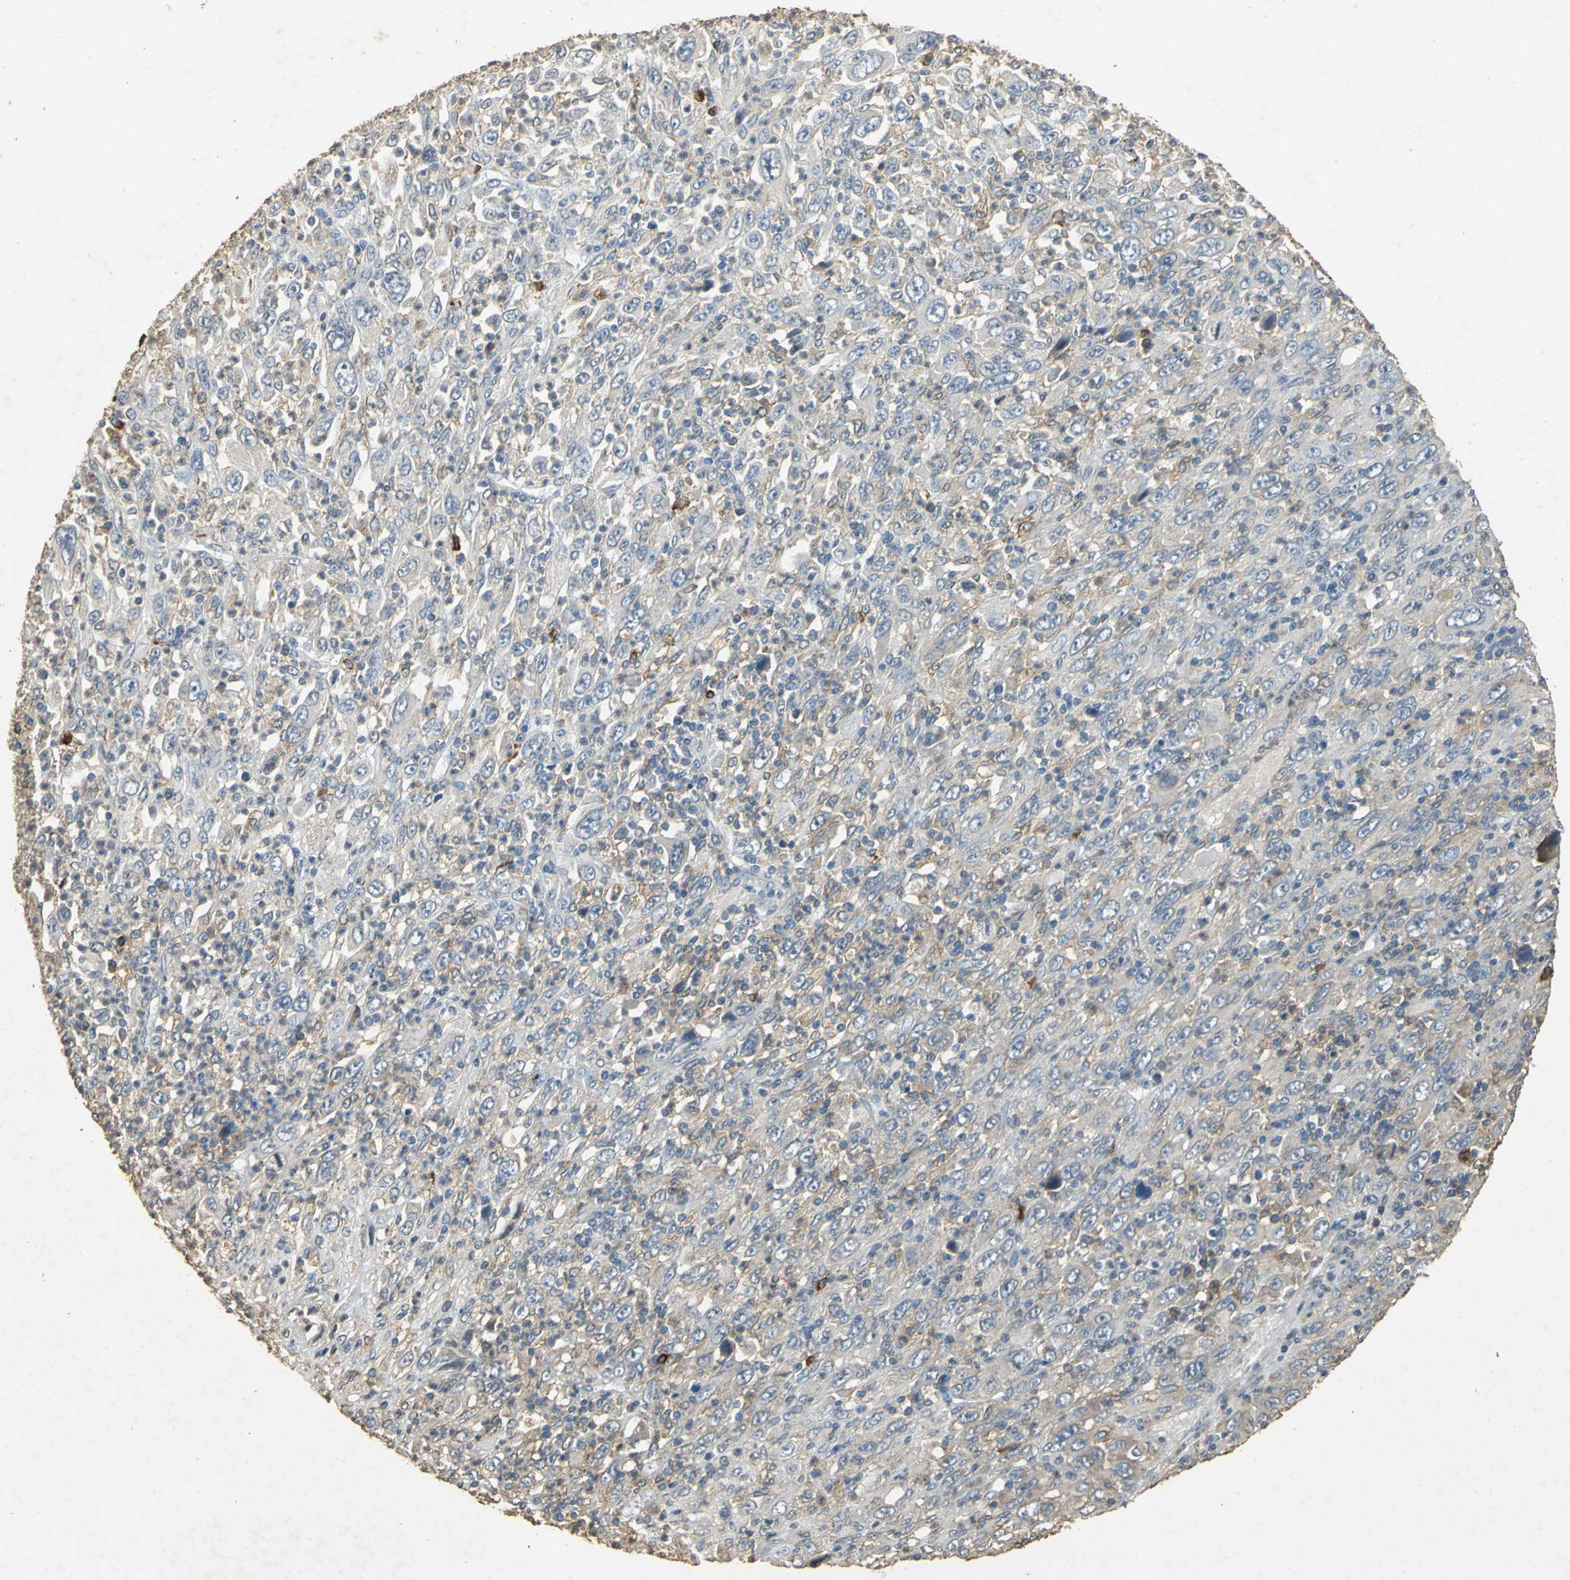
{"staining": {"intensity": "weak", "quantity": ">75%", "location": "cytoplasmic/membranous"}, "tissue": "melanoma", "cell_type": "Tumor cells", "image_type": "cancer", "snomed": [{"axis": "morphology", "description": "Malignant melanoma, Metastatic site"}, {"axis": "topography", "description": "Skin"}], "caption": "Malignant melanoma (metastatic site) was stained to show a protein in brown. There is low levels of weak cytoplasmic/membranous positivity in approximately >75% of tumor cells. (Brightfield microscopy of DAB IHC at high magnification).", "gene": "ACSL4", "patient": {"sex": "female", "age": 56}}